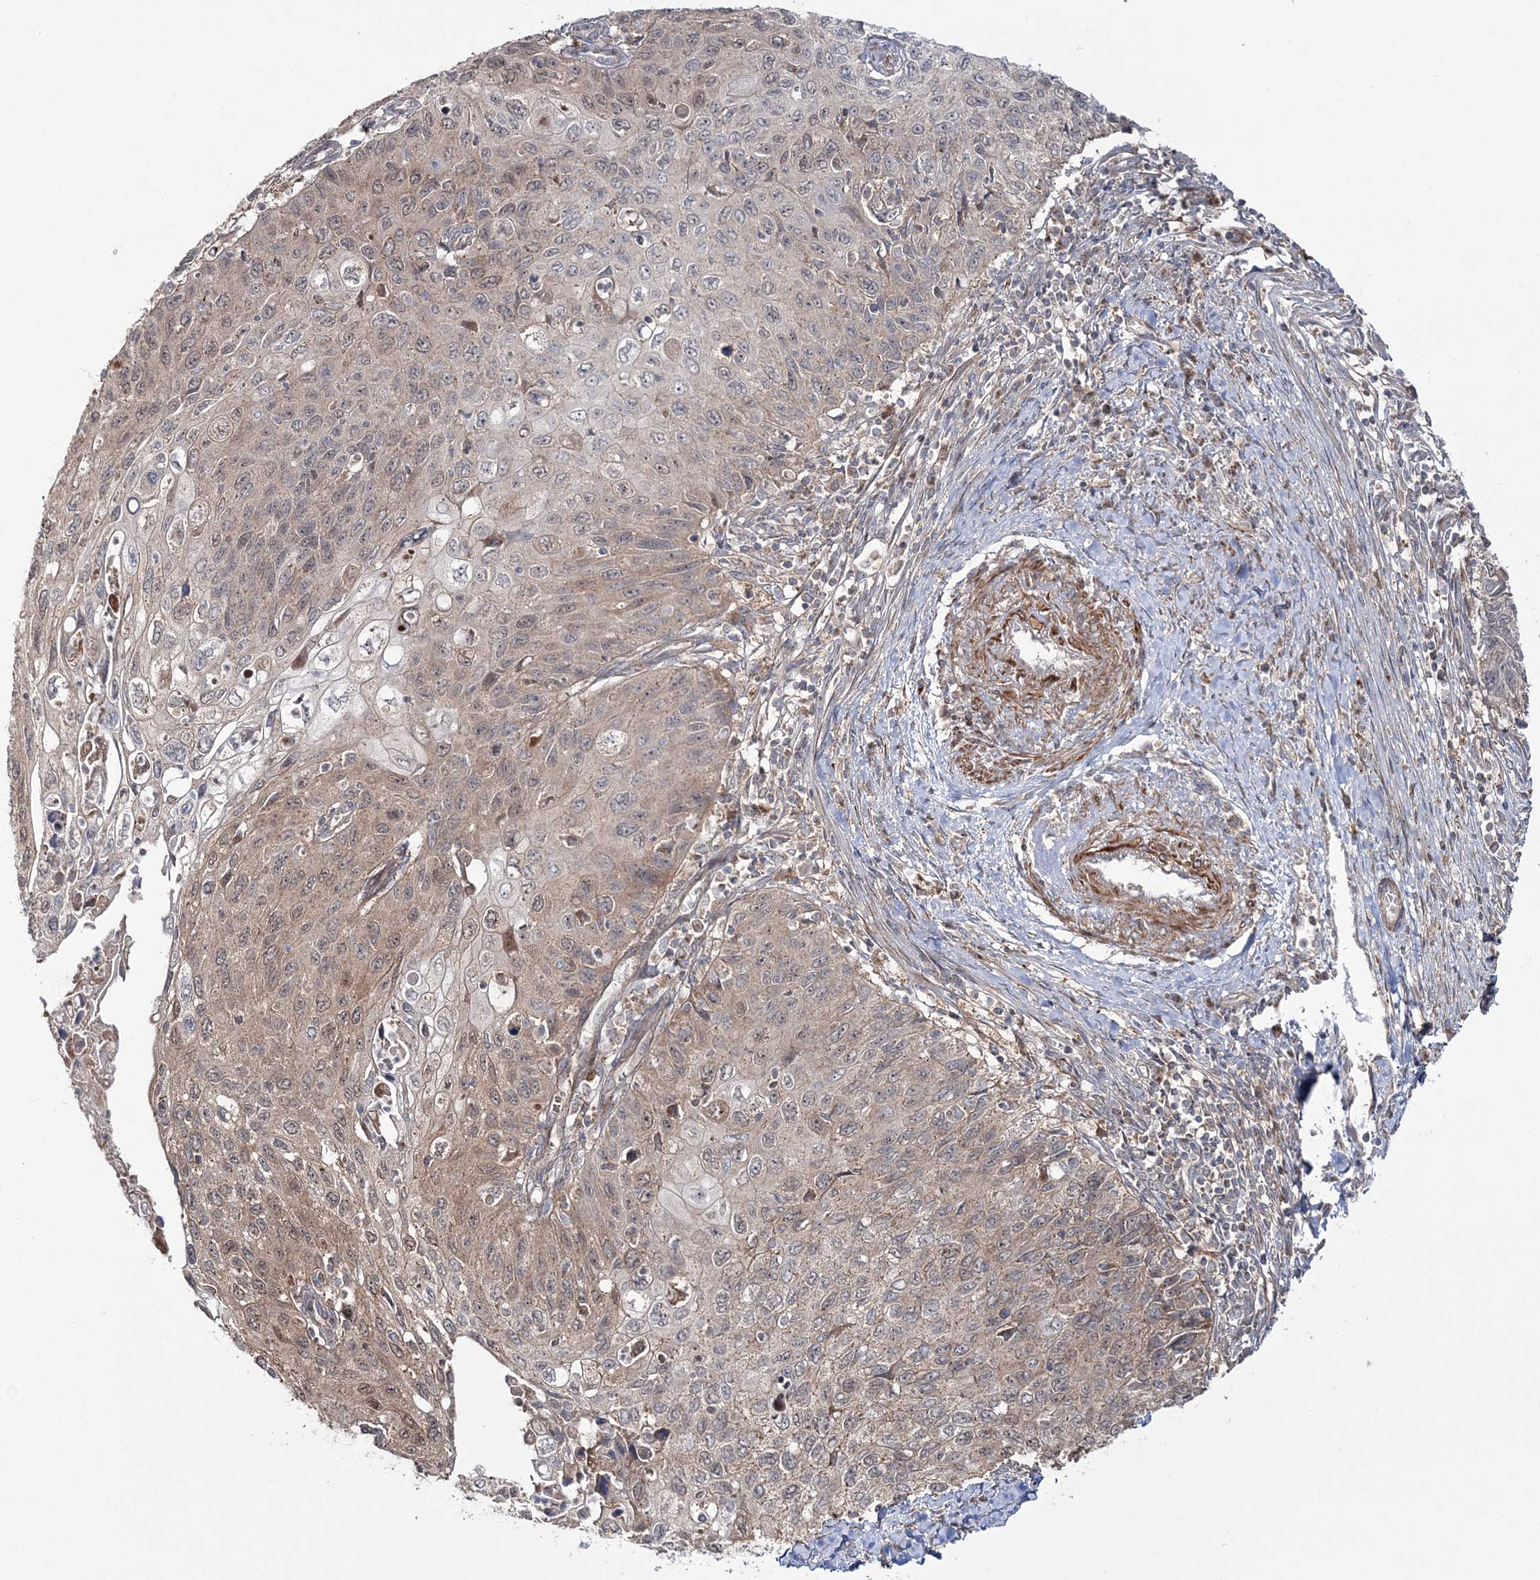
{"staining": {"intensity": "weak", "quantity": "25%-75%", "location": "cytoplasmic/membranous"}, "tissue": "cervical cancer", "cell_type": "Tumor cells", "image_type": "cancer", "snomed": [{"axis": "morphology", "description": "Squamous cell carcinoma, NOS"}, {"axis": "topography", "description": "Cervix"}], "caption": "The histopathology image exhibits a brown stain indicating the presence of a protein in the cytoplasmic/membranous of tumor cells in squamous cell carcinoma (cervical).", "gene": "MOCS2", "patient": {"sex": "female", "age": 70}}